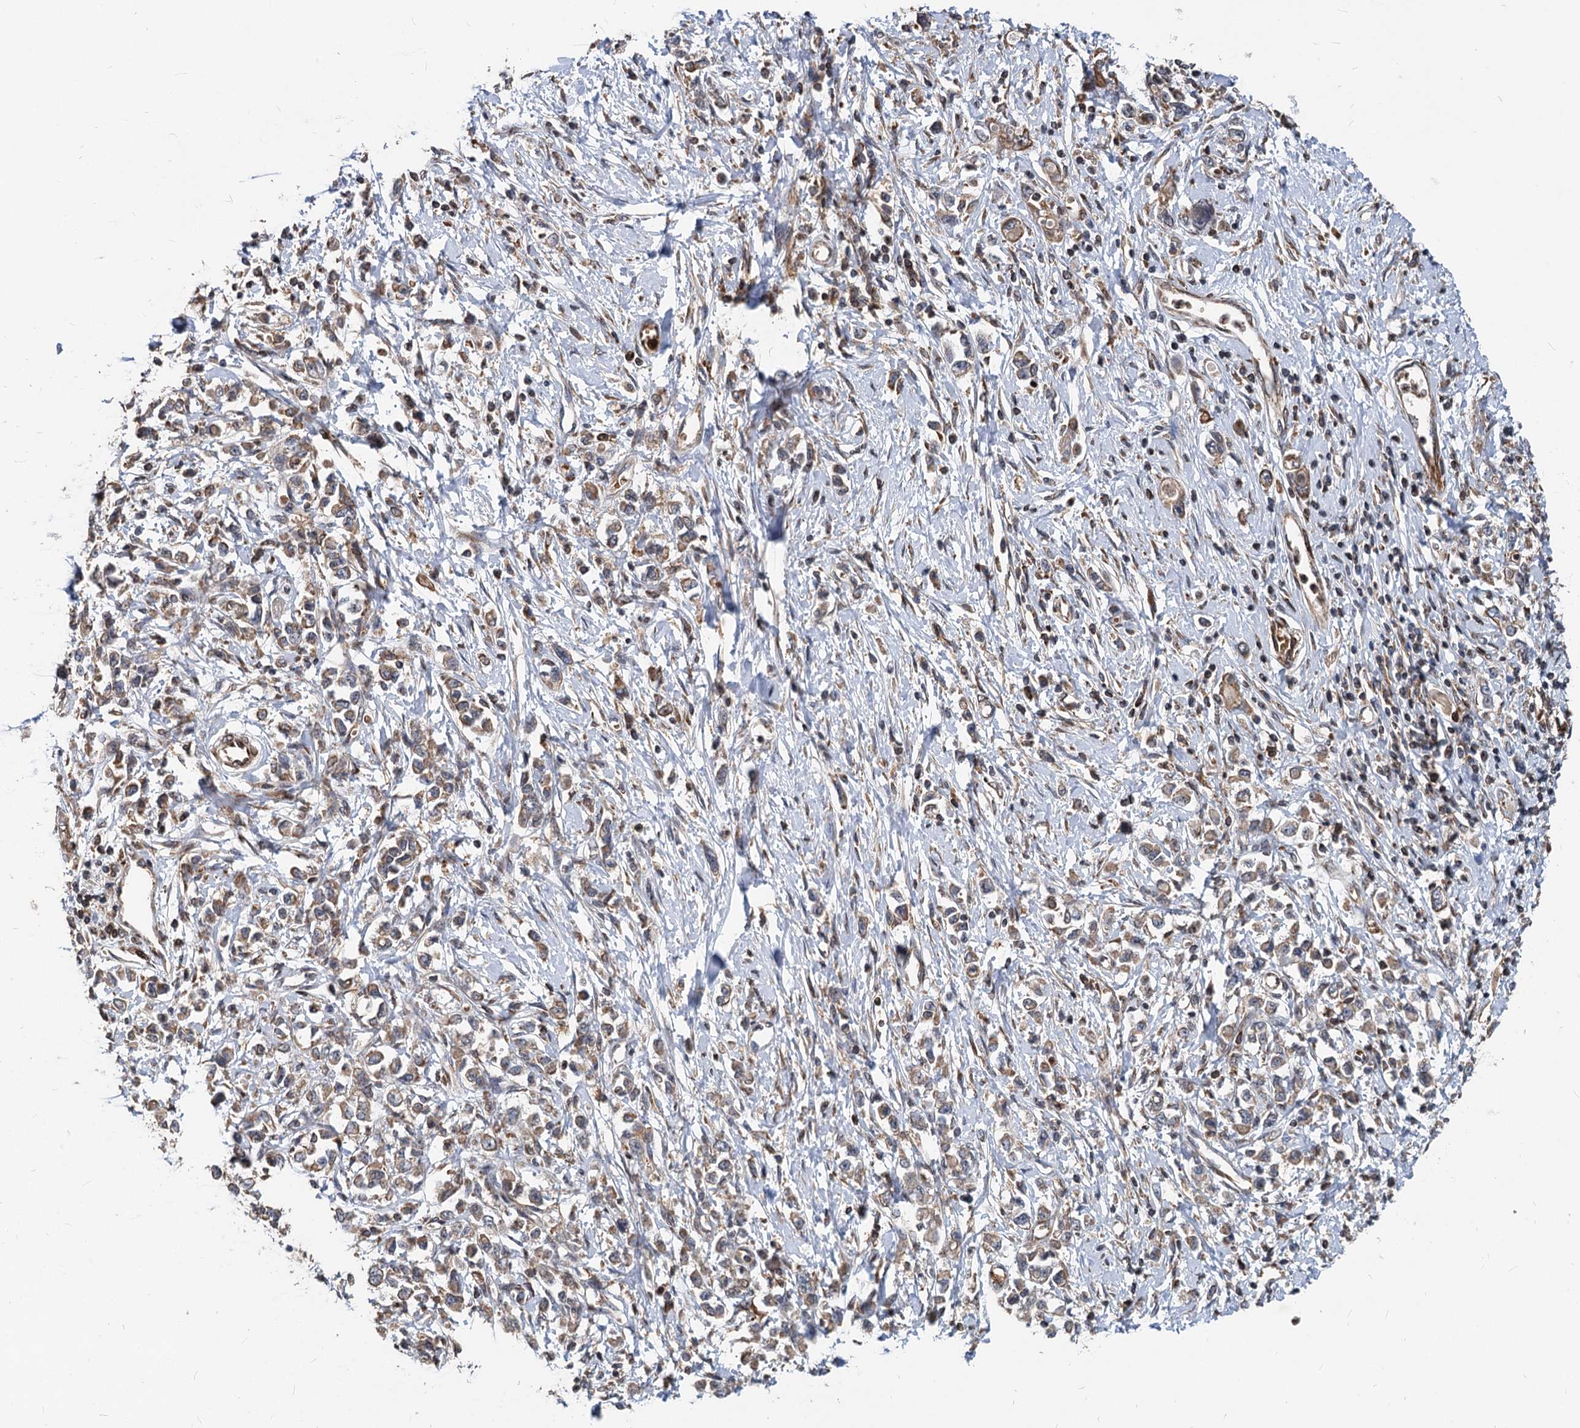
{"staining": {"intensity": "weak", "quantity": ">75%", "location": "cytoplasmic/membranous"}, "tissue": "stomach cancer", "cell_type": "Tumor cells", "image_type": "cancer", "snomed": [{"axis": "morphology", "description": "Adenocarcinoma, NOS"}, {"axis": "topography", "description": "Stomach"}], "caption": "Immunohistochemical staining of human stomach adenocarcinoma reveals low levels of weak cytoplasmic/membranous positivity in approximately >75% of tumor cells.", "gene": "STIM1", "patient": {"sex": "female", "age": 76}}